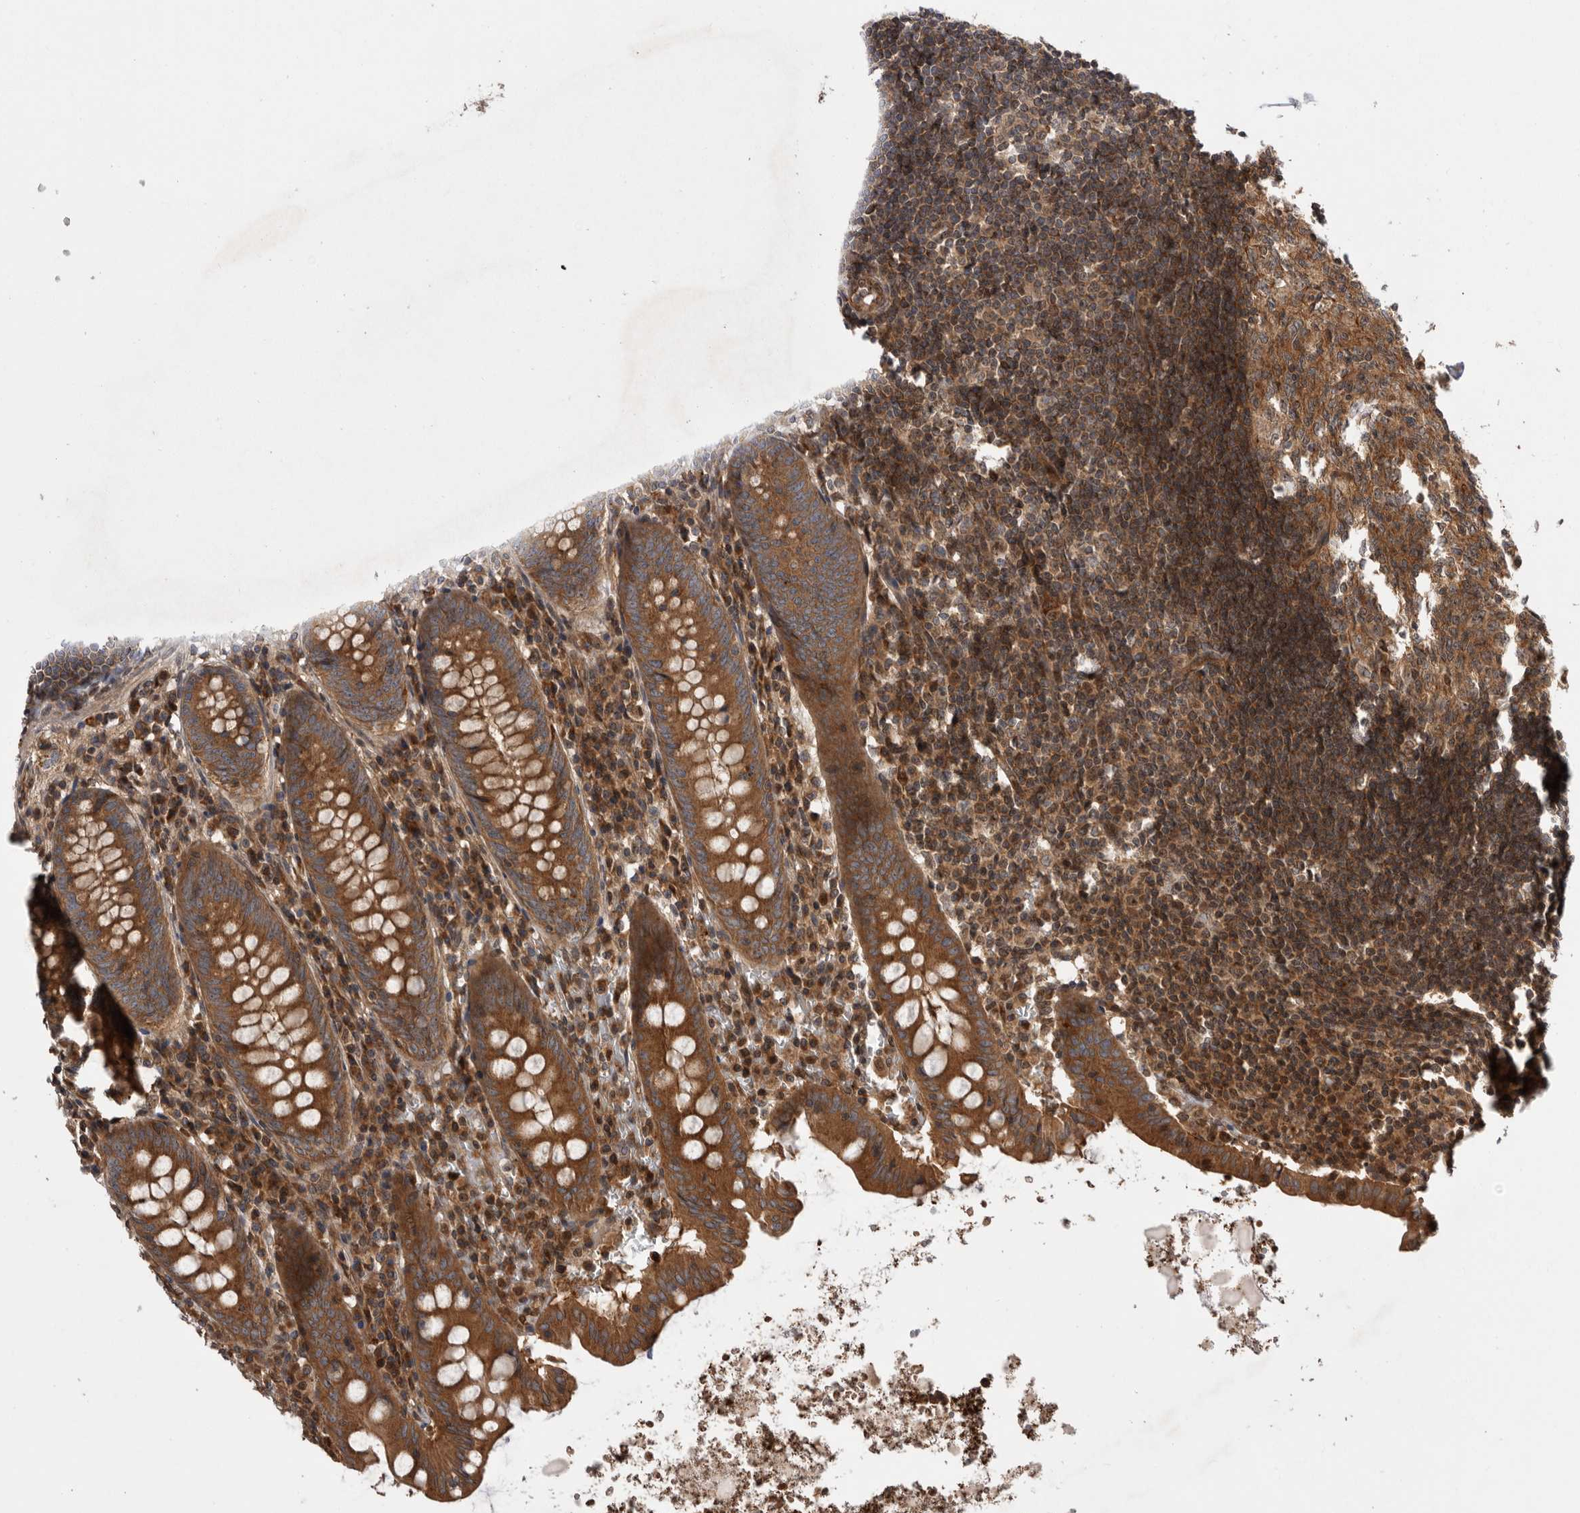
{"staining": {"intensity": "moderate", "quantity": ">75%", "location": "cytoplasmic/membranous"}, "tissue": "appendix", "cell_type": "Glandular cells", "image_type": "normal", "snomed": [{"axis": "morphology", "description": "Normal tissue, NOS"}, {"axis": "topography", "description": "Appendix"}], "caption": "IHC (DAB (3,3'-diaminobenzidine)) staining of normal human appendix displays moderate cytoplasmic/membranous protein expression in approximately >75% of glandular cells.", "gene": "DHDDS", "patient": {"sex": "female", "age": 54}}